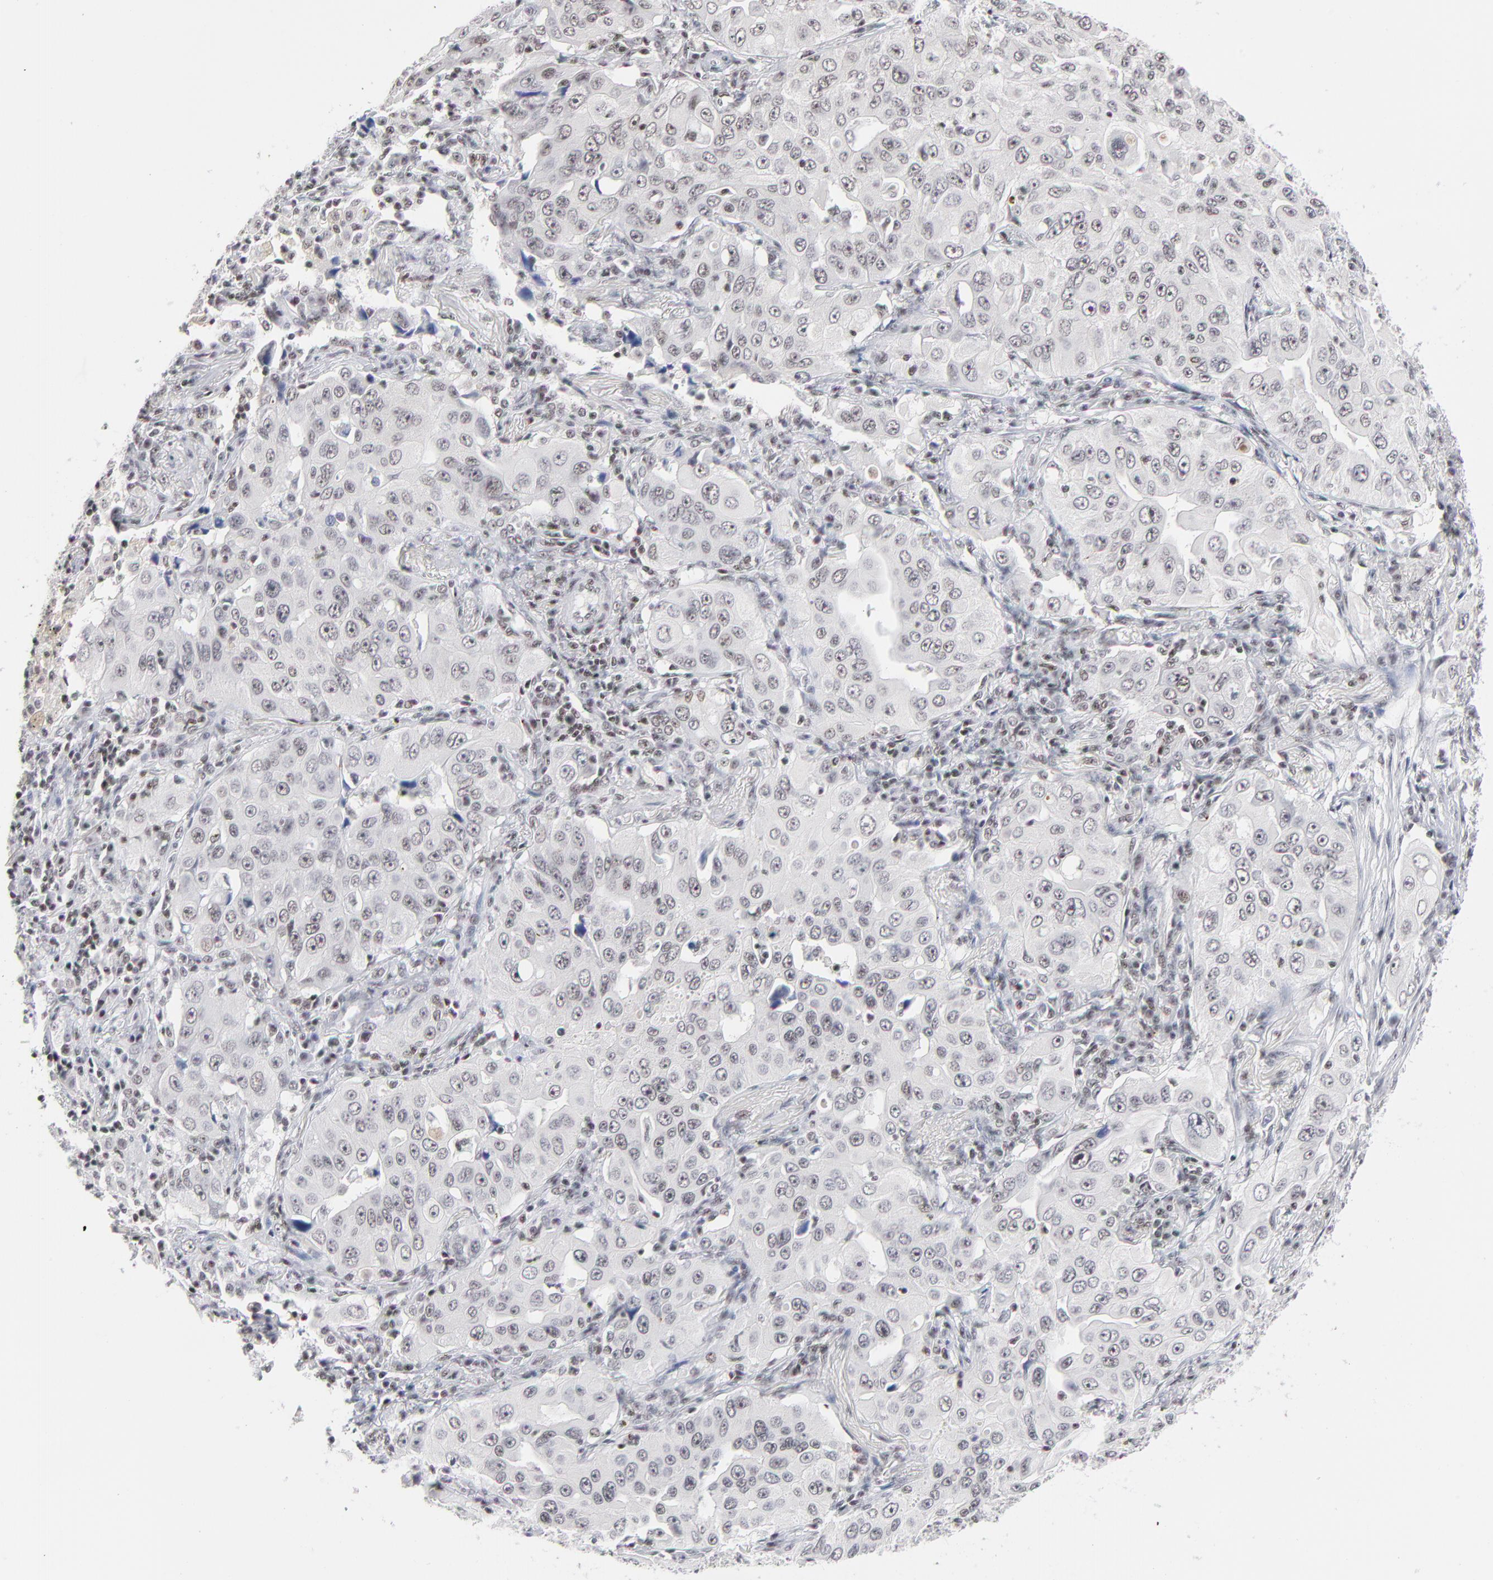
{"staining": {"intensity": "moderate", "quantity": ">75%", "location": "nuclear"}, "tissue": "lung cancer", "cell_type": "Tumor cells", "image_type": "cancer", "snomed": [{"axis": "morphology", "description": "Adenocarcinoma, NOS"}, {"axis": "topography", "description": "Lung"}], "caption": "Immunohistochemistry photomicrograph of human lung adenocarcinoma stained for a protein (brown), which reveals medium levels of moderate nuclear positivity in about >75% of tumor cells.", "gene": "ZNF143", "patient": {"sex": "male", "age": 84}}